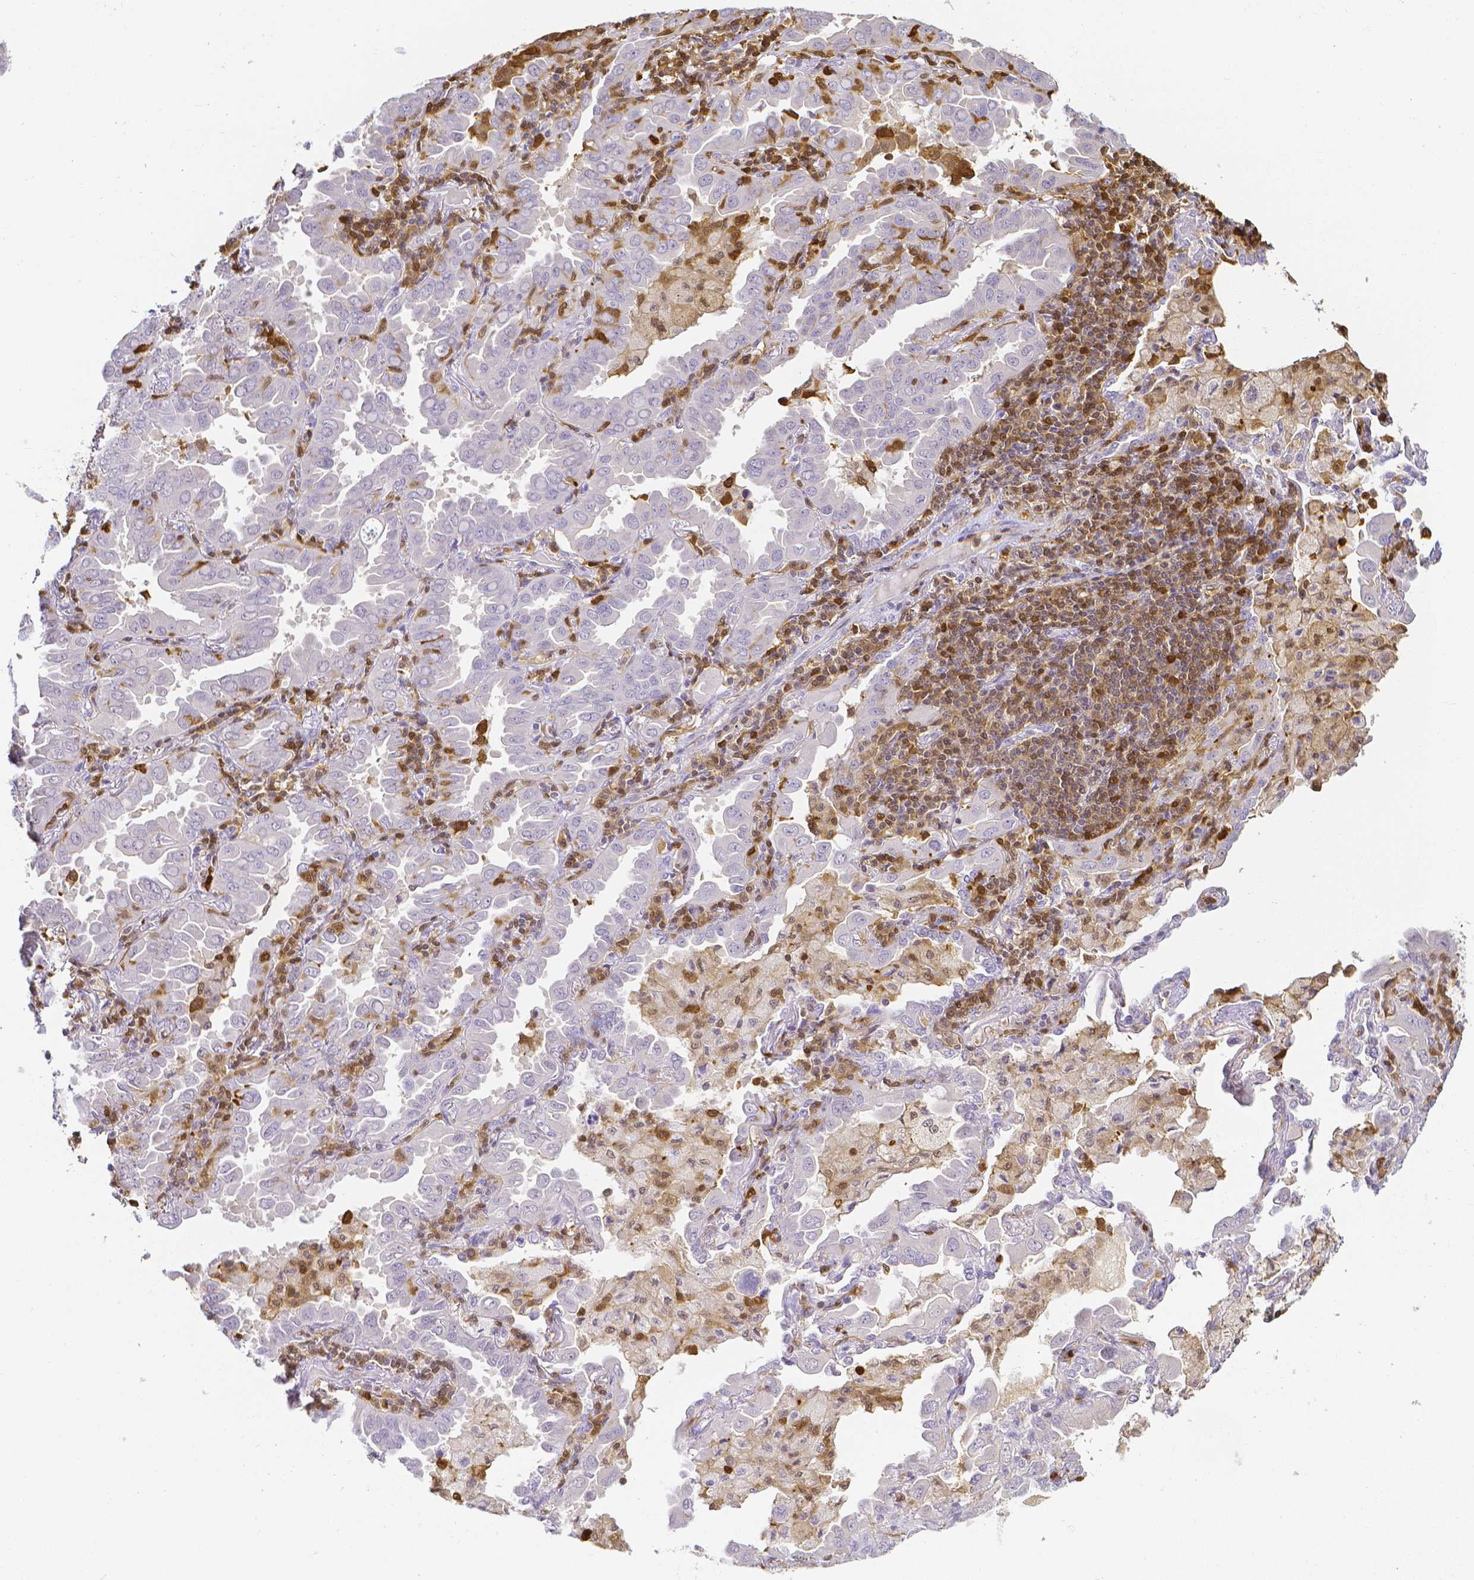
{"staining": {"intensity": "negative", "quantity": "none", "location": "none"}, "tissue": "lung cancer", "cell_type": "Tumor cells", "image_type": "cancer", "snomed": [{"axis": "morphology", "description": "Adenocarcinoma, NOS"}, {"axis": "topography", "description": "Lung"}], "caption": "DAB (3,3'-diaminobenzidine) immunohistochemical staining of lung cancer displays no significant staining in tumor cells.", "gene": "COTL1", "patient": {"sex": "male", "age": 64}}